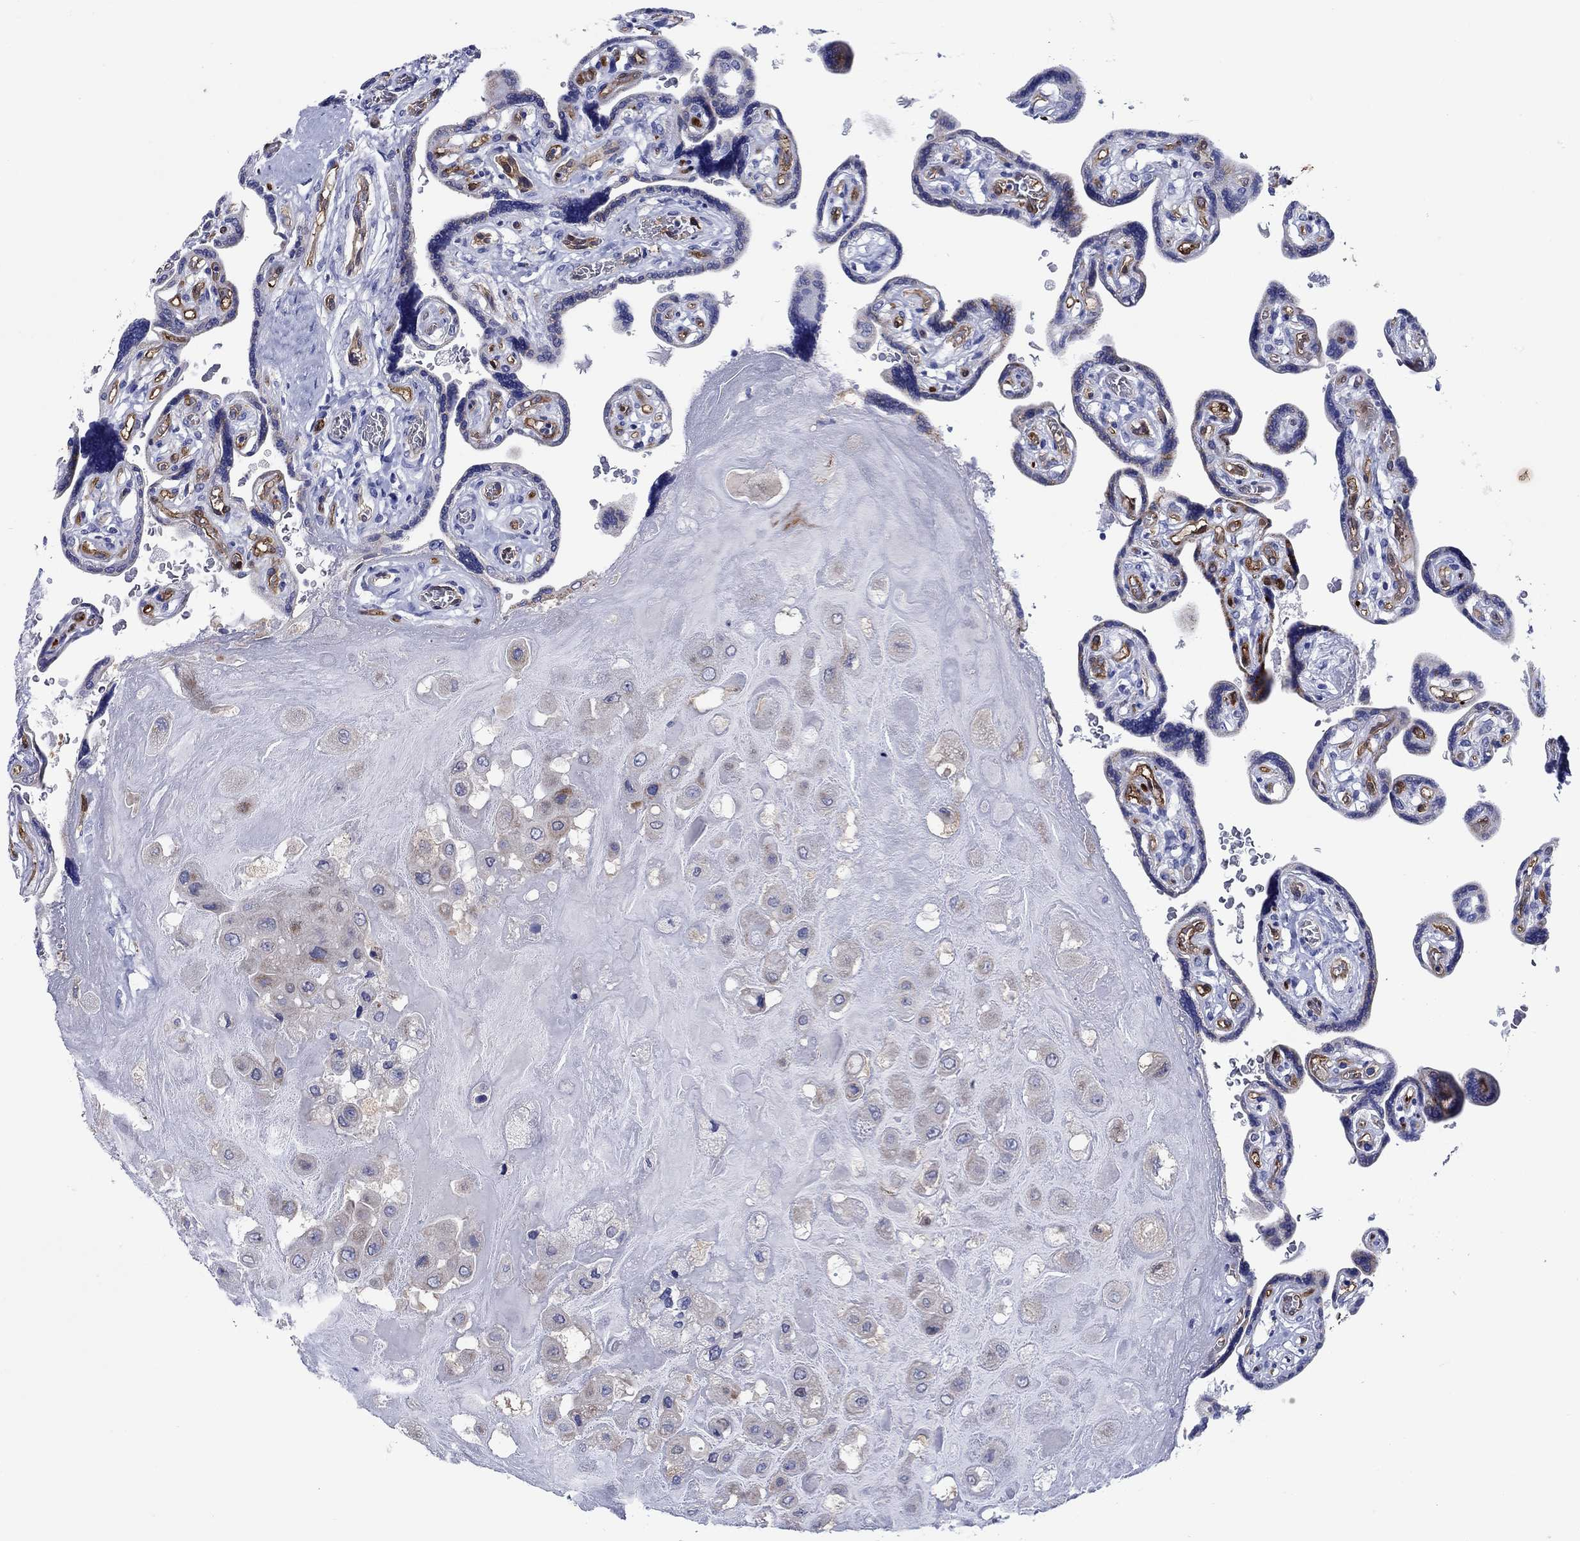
{"staining": {"intensity": "weak", "quantity": "25%-75%", "location": "cytoplasmic/membranous"}, "tissue": "placenta", "cell_type": "Decidual cells", "image_type": "normal", "snomed": [{"axis": "morphology", "description": "Normal tissue, NOS"}, {"axis": "topography", "description": "Placenta"}], "caption": "Unremarkable placenta reveals weak cytoplasmic/membranous staining in about 25%-75% of decidual cells (IHC, brightfield microscopy, high magnification)..", "gene": "ENSG00000251537", "patient": {"sex": "female", "age": 32}}